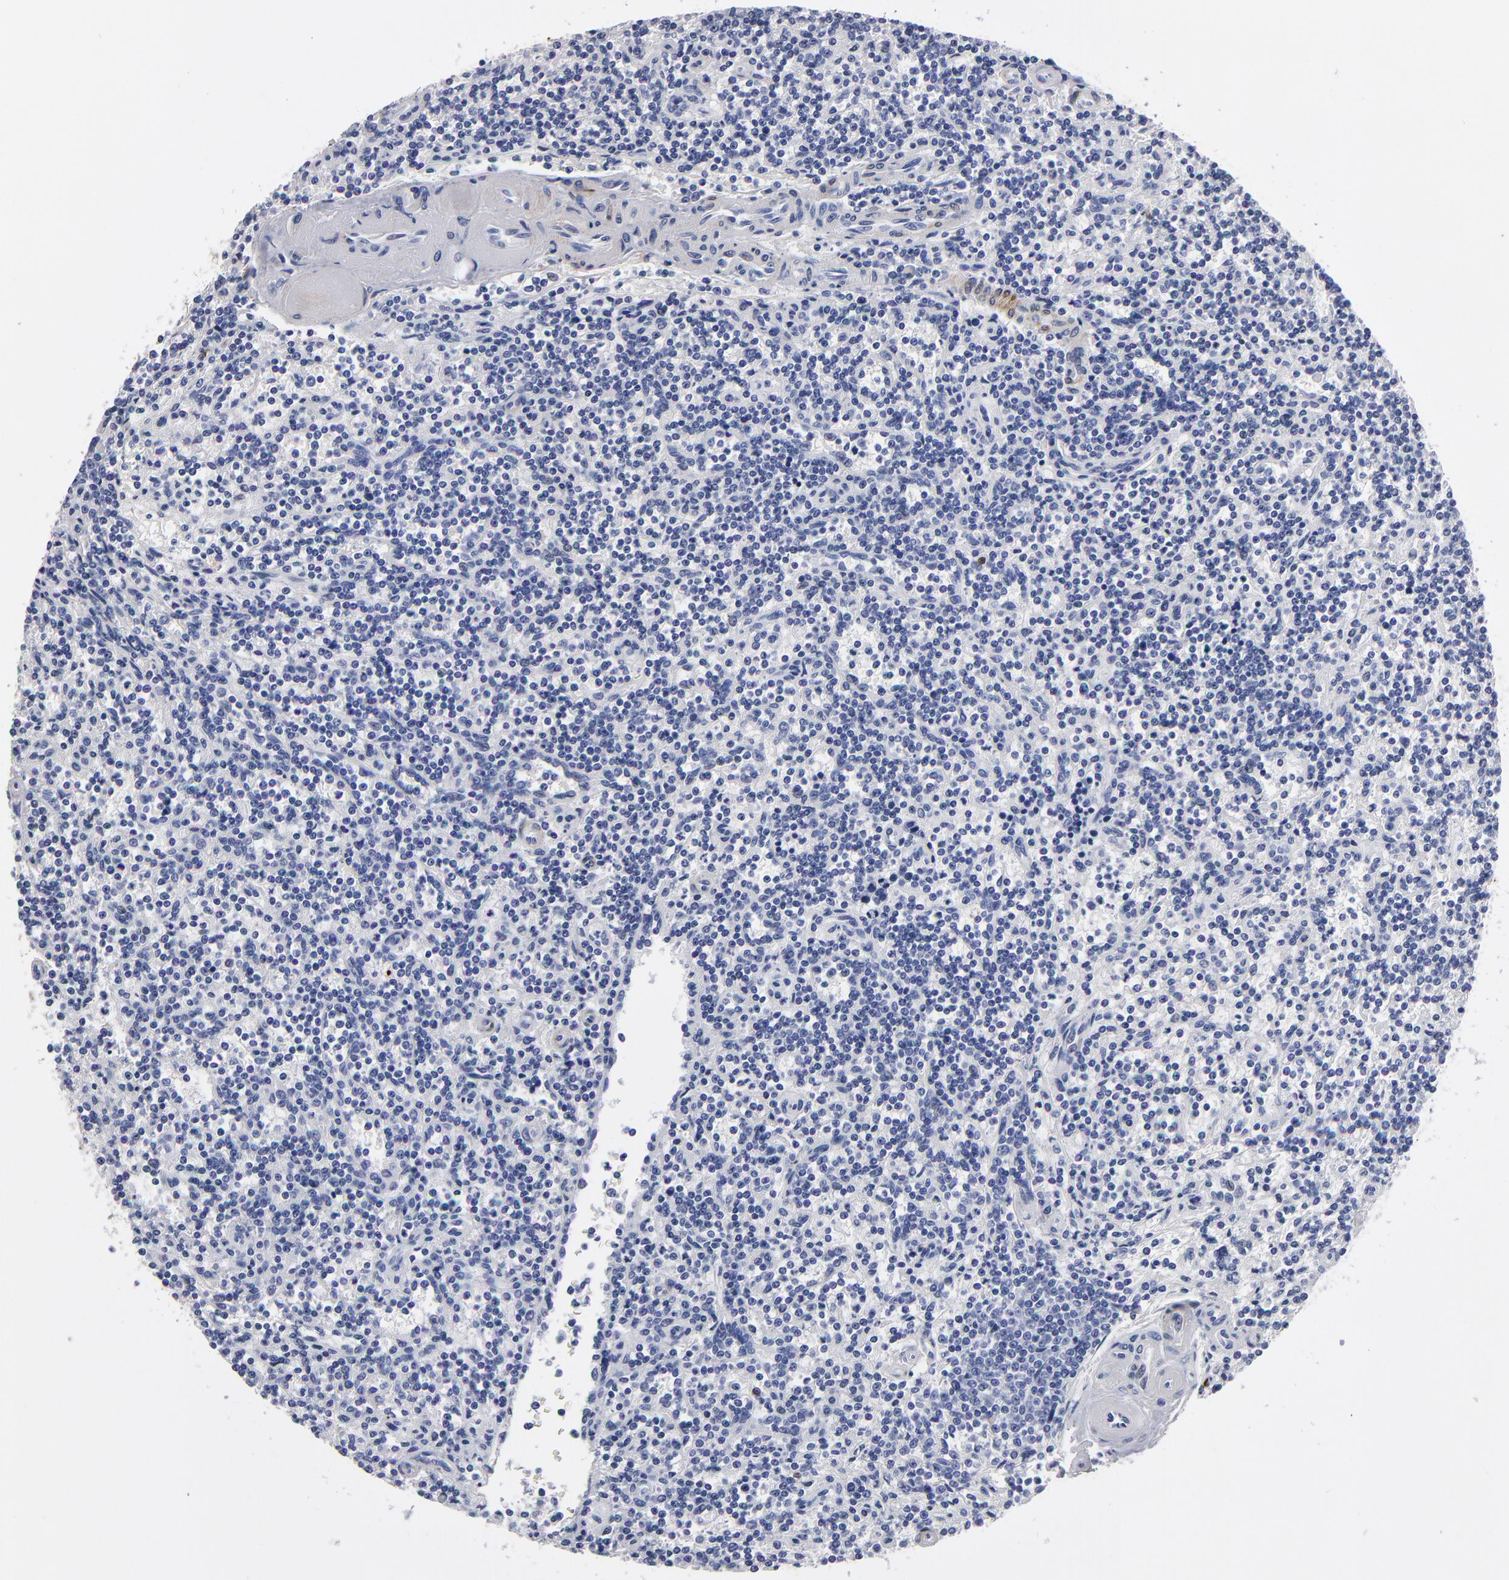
{"staining": {"intensity": "negative", "quantity": "none", "location": "none"}, "tissue": "lymphoma", "cell_type": "Tumor cells", "image_type": "cancer", "snomed": [{"axis": "morphology", "description": "Malignant lymphoma, non-Hodgkin's type, Low grade"}, {"axis": "topography", "description": "Spleen"}], "caption": "High magnification brightfield microscopy of lymphoma stained with DAB (brown) and counterstained with hematoxylin (blue): tumor cells show no significant staining. (Immunohistochemistry, brightfield microscopy, high magnification).", "gene": "FABP4", "patient": {"sex": "male", "age": 73}}